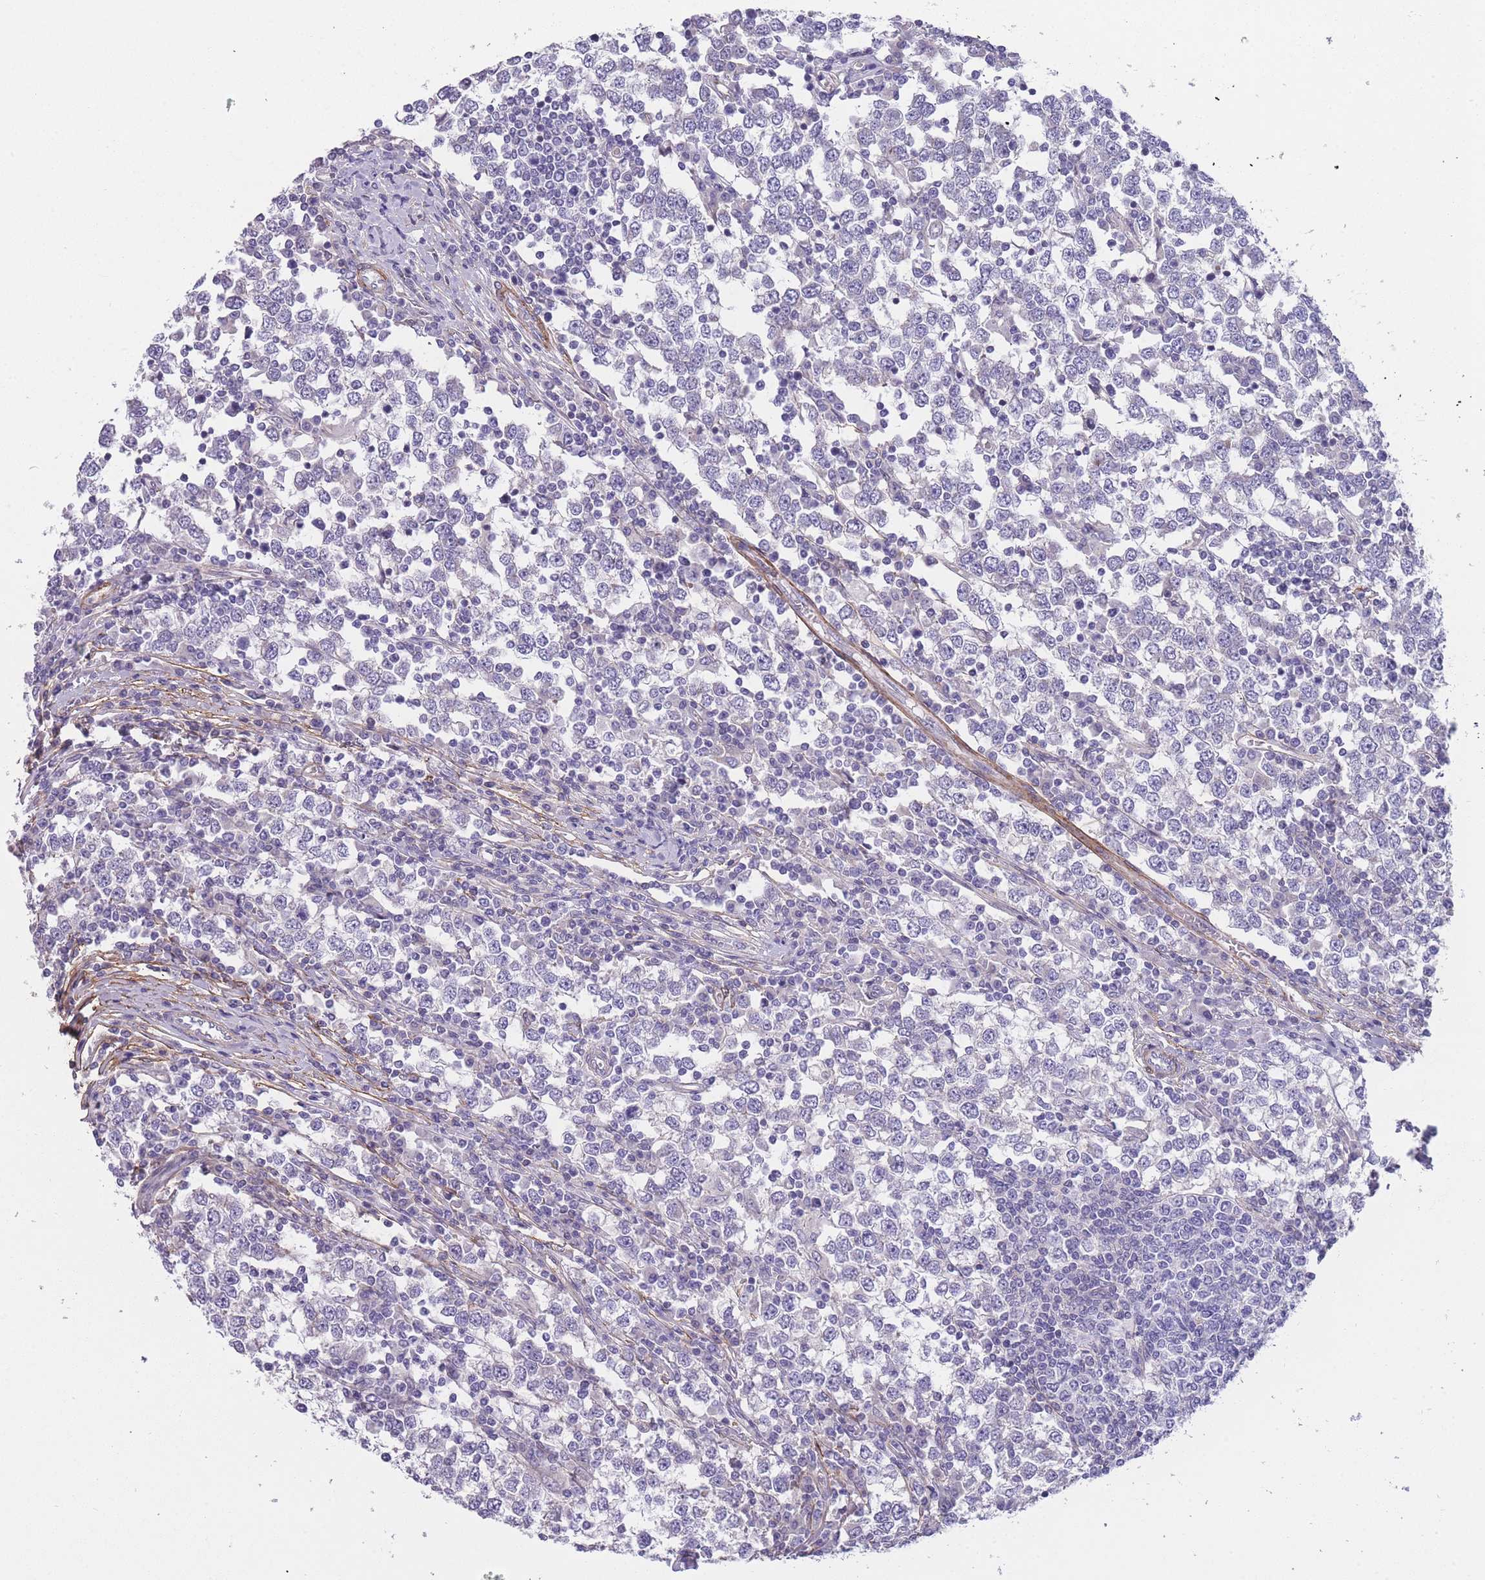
{"staining": {"intensity": "negative", "quantity": "none", "location": "none"}, "tissue": "testis cancer", "cell_type": "Tumor cells", "image_type": "cancer", "snomed": [{"axis": "morphology", "description": "Seminoma, NOS"}, {"axis": "topography", "description": "Testis"}], "caption": "A photomicrograph of human testis cancer is negative for staining in tumor cells.", "gene": "FAM124A", "patient": {"sex": "male", "age": 65}}